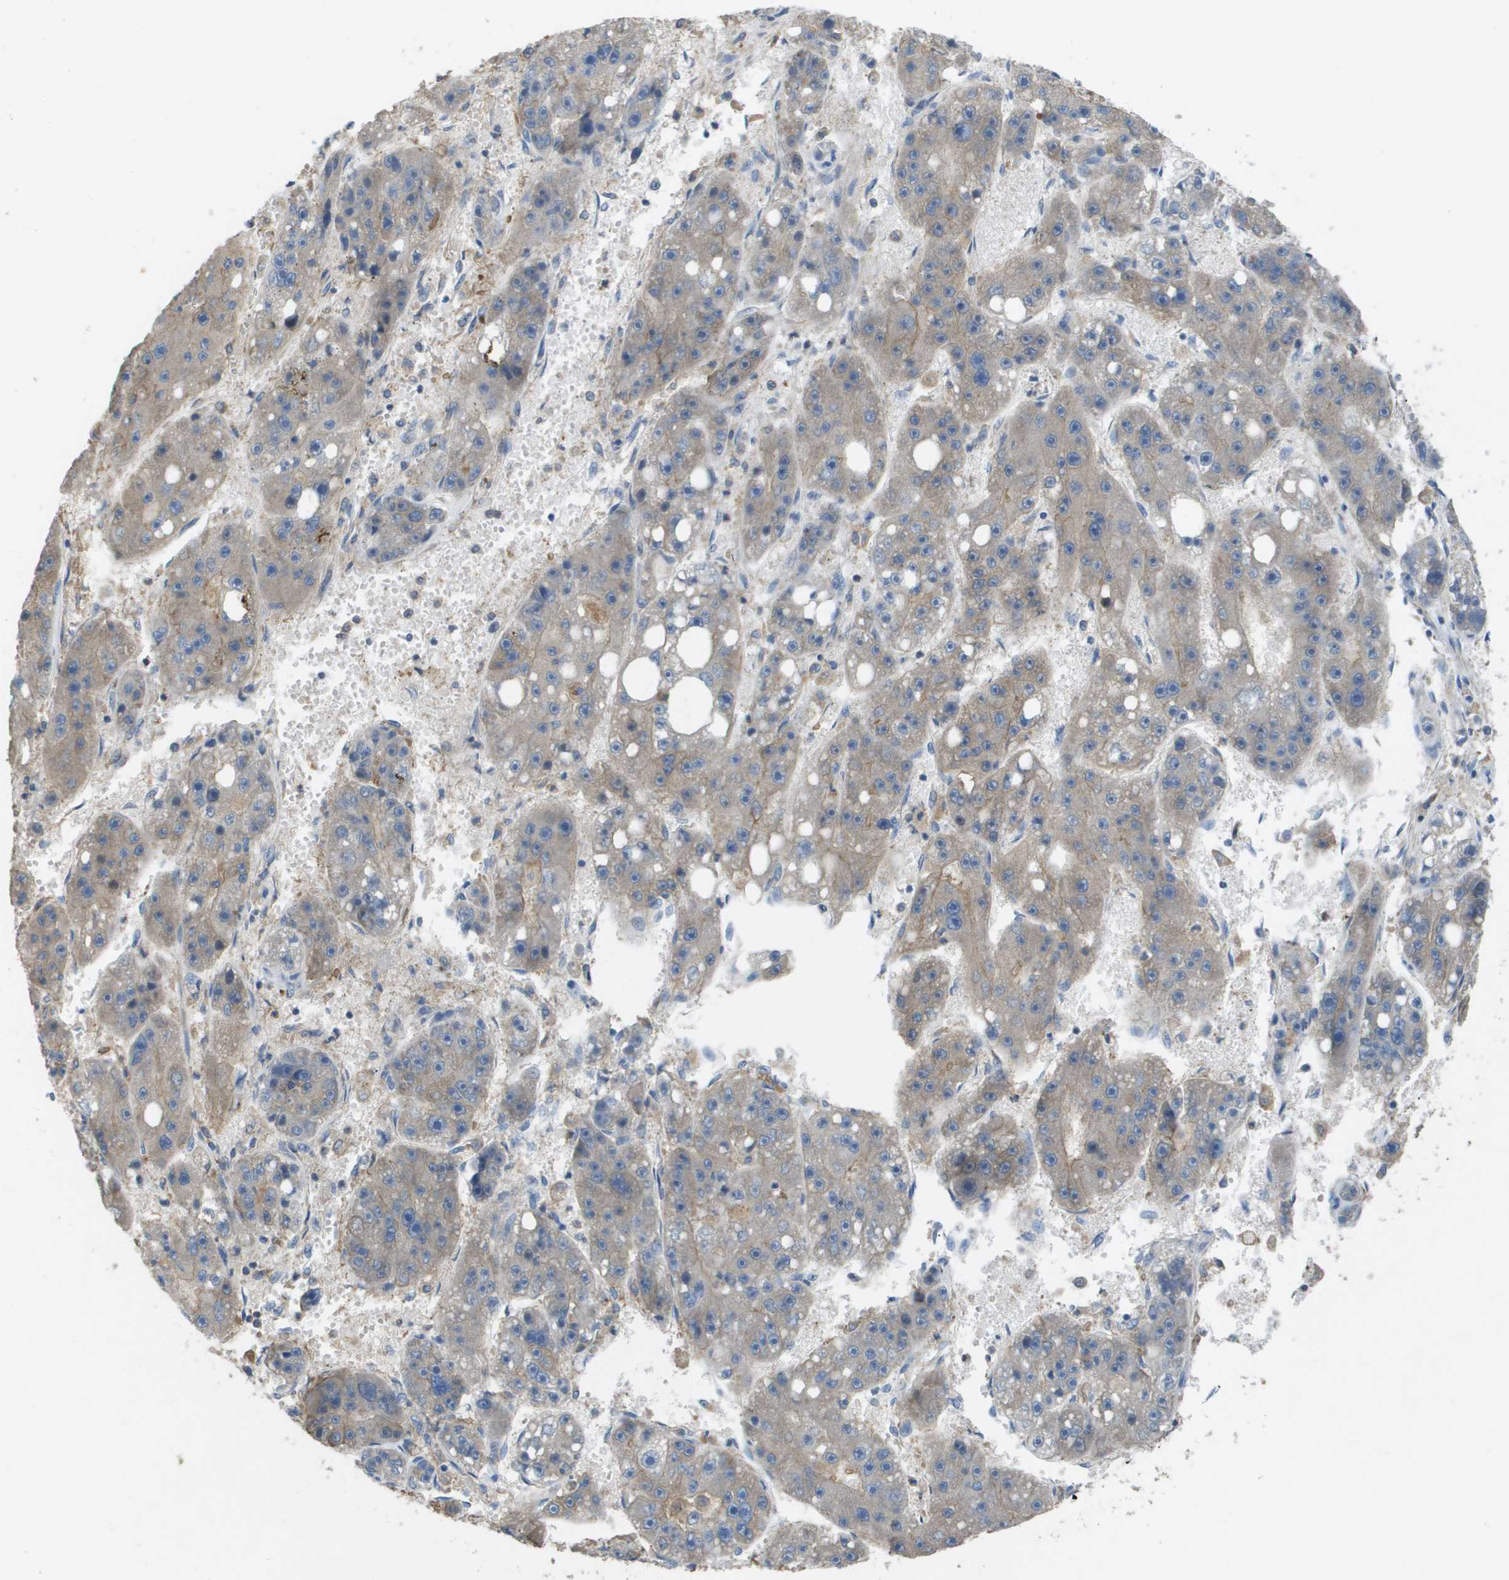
{"staining": {"intensity": "weak", "quantity": "25%-75%", "location": "cytoplasmic/membranous"}, "tissue": "liver cancer", "cell_type": "Tumor cells", "image_type": "cancer", "snomed": [{"axis": "morphology", "description": "Carcinoma, Hepatocellular, NOS"}, {"axis": "topography", "description": "Liver"}], "caption": "Liver cancer stained for a protein reveals weak cytoplasmic/membranous positivity in tumor cells.", "gene": "CLCA4", "patient": {"sex": "female", "age": 61}}